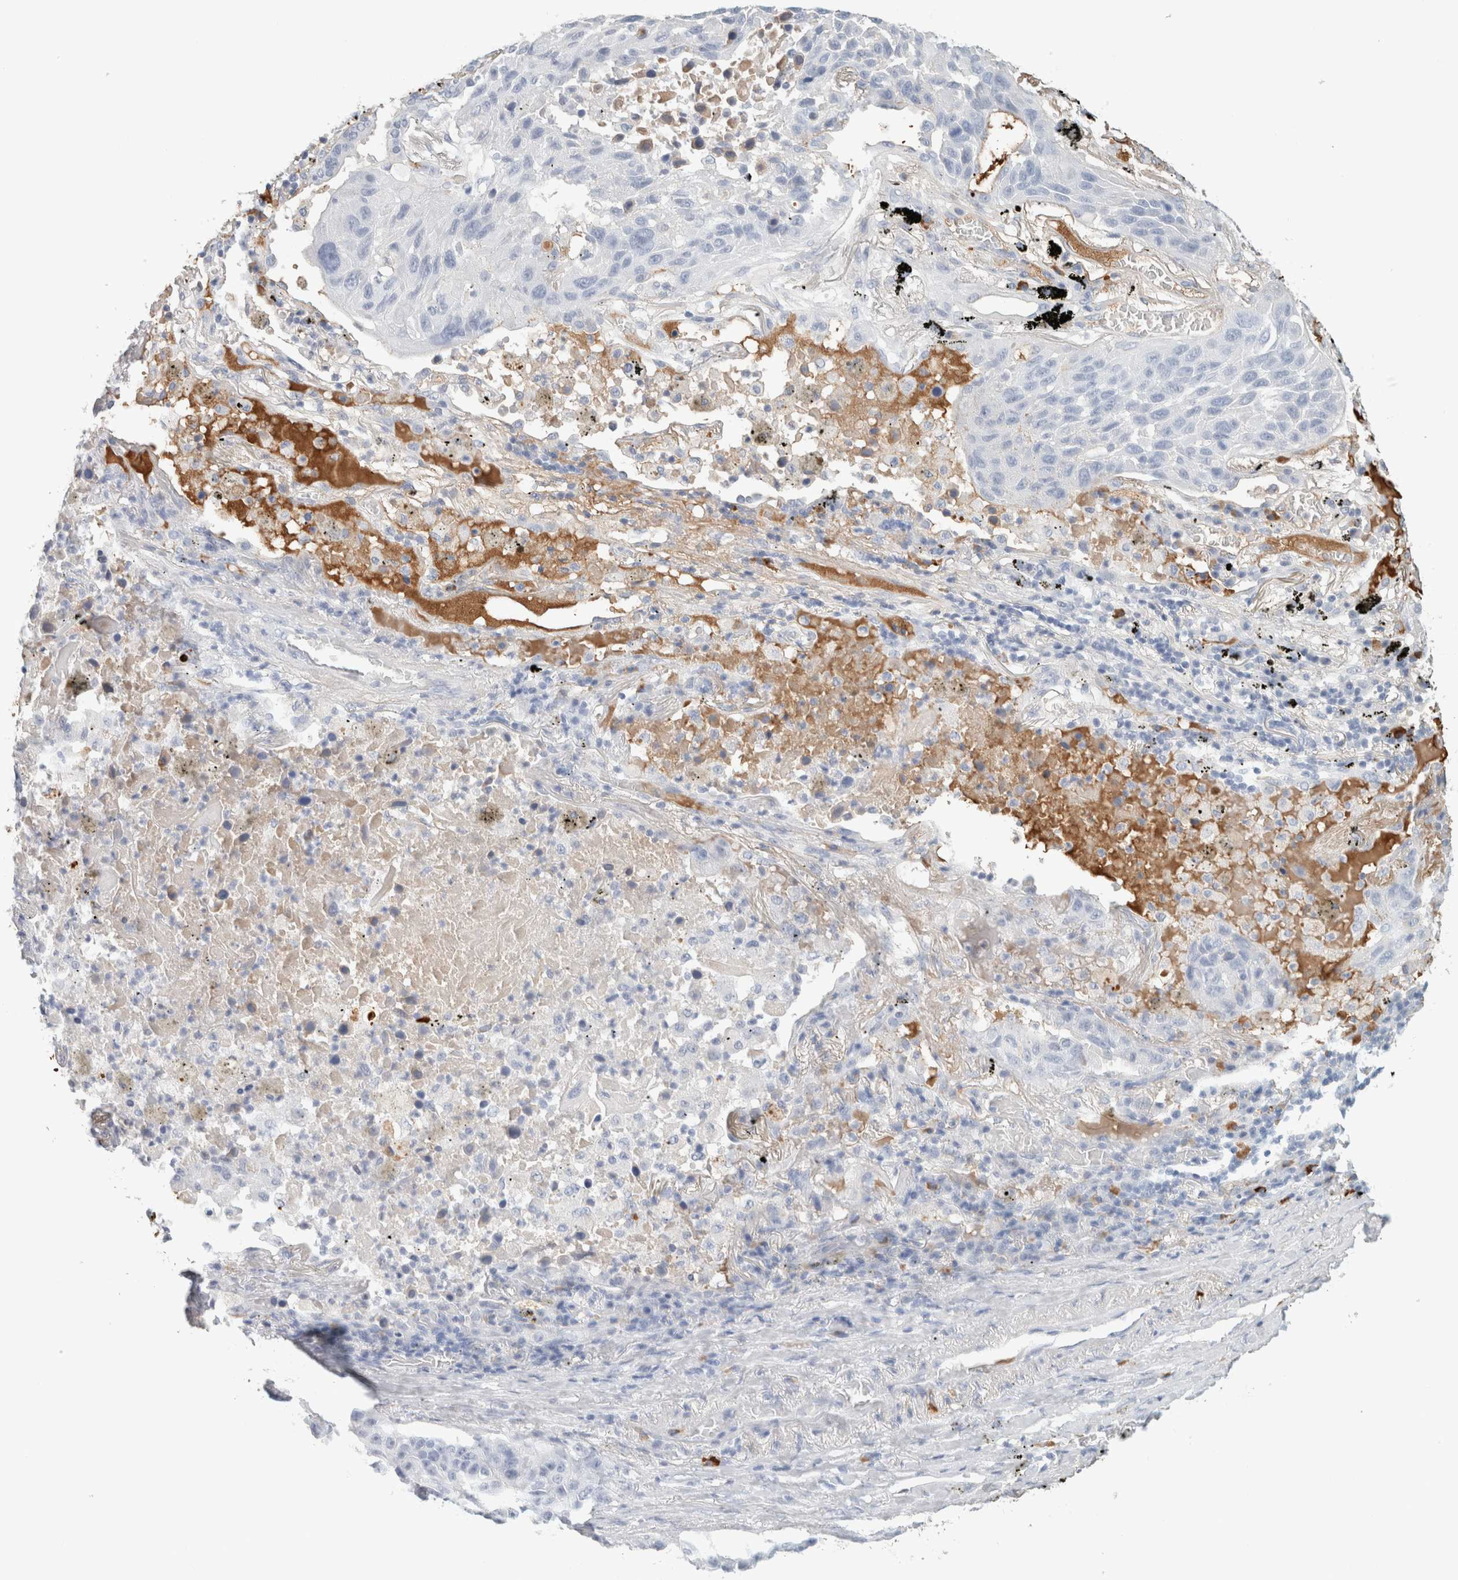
{"staining": {"intensity": "negative", "quantity": "none", "location": "none"}, "tissue": "lung cancer", "cell_type": "Tumor cells", "image_type": "cancer", "snomed": [{"axis": "morphology", "description": "Squamous cell carcinoma, NOS"}, {"axis": "topography", "description": "Lung"}], "caption": "Lung squamous cell carcinoma was stained to show a protein in brown. There is no significant positivity in tumor cells. (Stains: DAB (3,3'-diaminobenzidine) IHC with hematoxylin counter stain, Microscopy: brightfield microscopy at high magnification).", "gene": "IL6", "patient": {"sex": "male", "age": 57}}